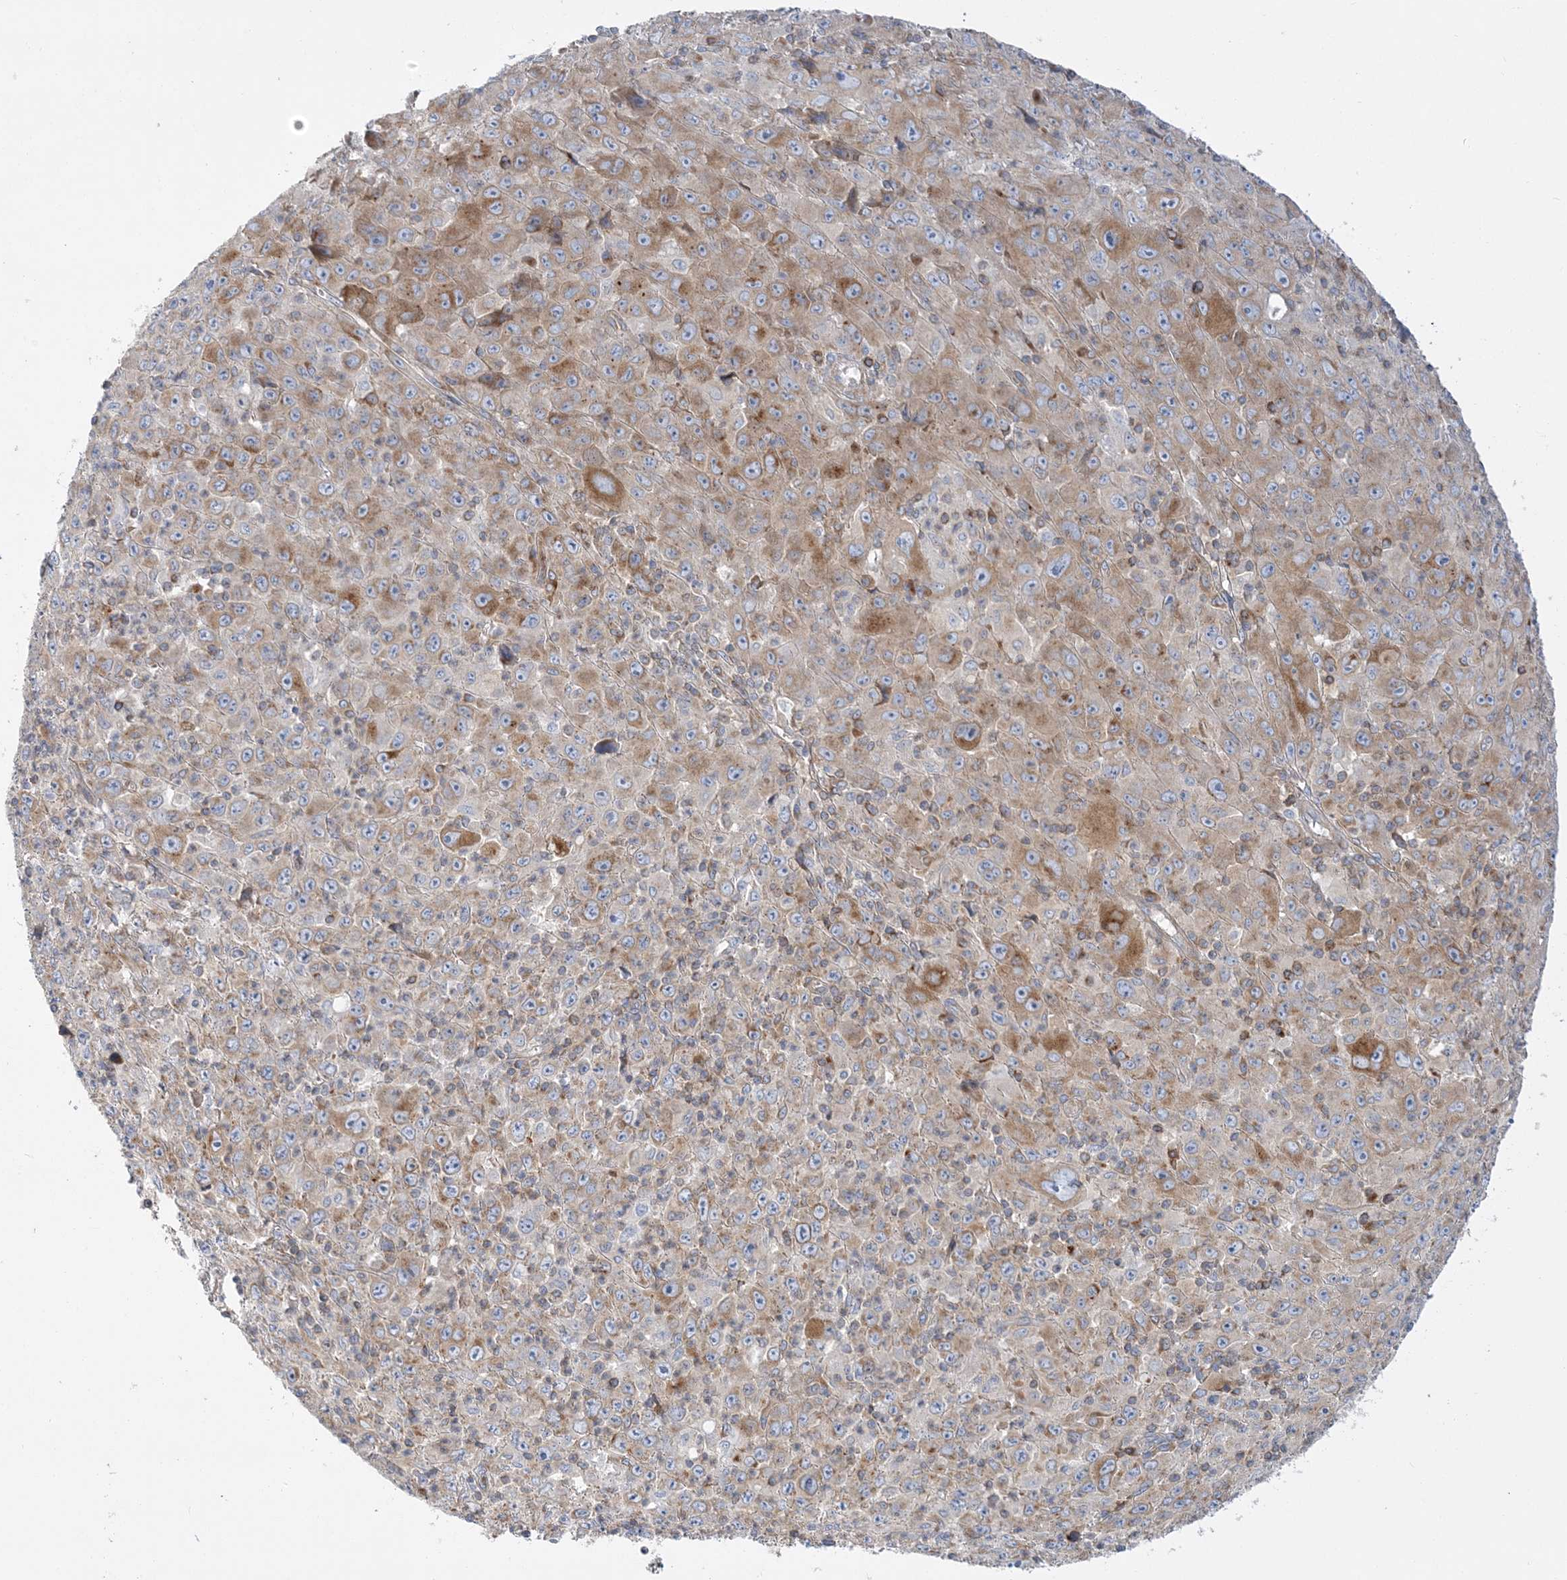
{"staining": {"intensity": "moderate", "quantity": "25%-75%", "location": "cytoplasmic/membranous"}, "tissue": "melanoma", "cell_type": "Tumor cells", "image_type": "cancer", "snomed": [{"axis": "morphology", "description": "Malignant melanoma, Metastatic site"}, {"axis": "topography", "description": "Skin"}], "caption": "Melanoma stained with a brown dye shows moderate cytoplasmic/membranous positive positivity in about 25%-75% of tumor cells.", "gene": "FAM114A2", "patient": {"sex": "female", "age": 56}}